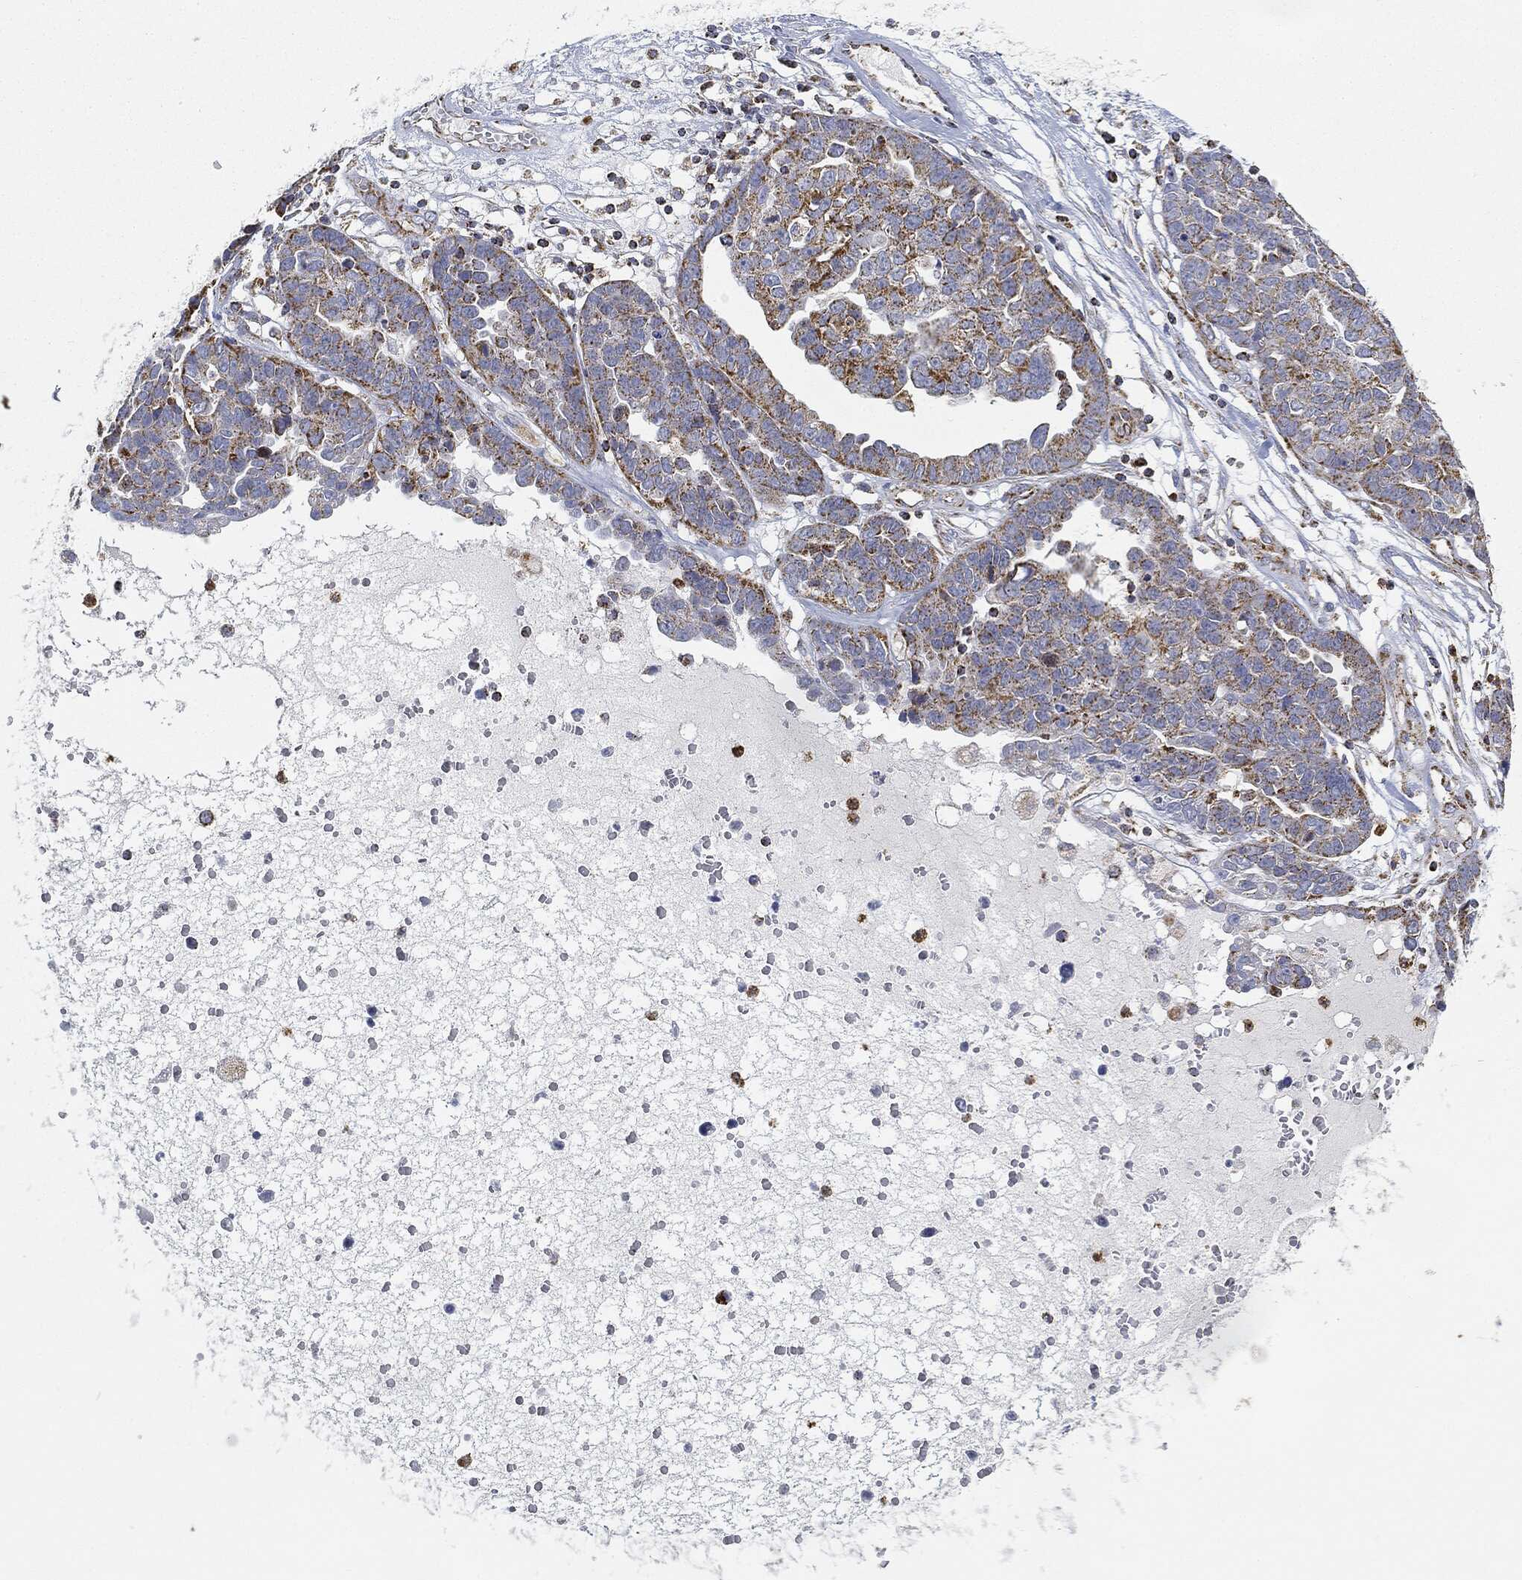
{"staining": {"intensity": "strong", "quantity": ">75%", "location": "cytoplasmic/membranous"}, "tissue": "ovarian cancer", "cell_type": "Tumor cells", "image_type": "cancer", "snomed": [{"axis": "morphology", "description": "Cystadenocarcinoma, serous, NOS"}, {"axis": "topography", "description": "Ovary"}], "caption": "Ovarian cancer tissue shows strong cytoplasmic/membranous staining in about >75% of tumor cells, visualized by immunohistochemistry.", "gene": "CAPN15", "patient": {"sex": "female", "age": 87}}